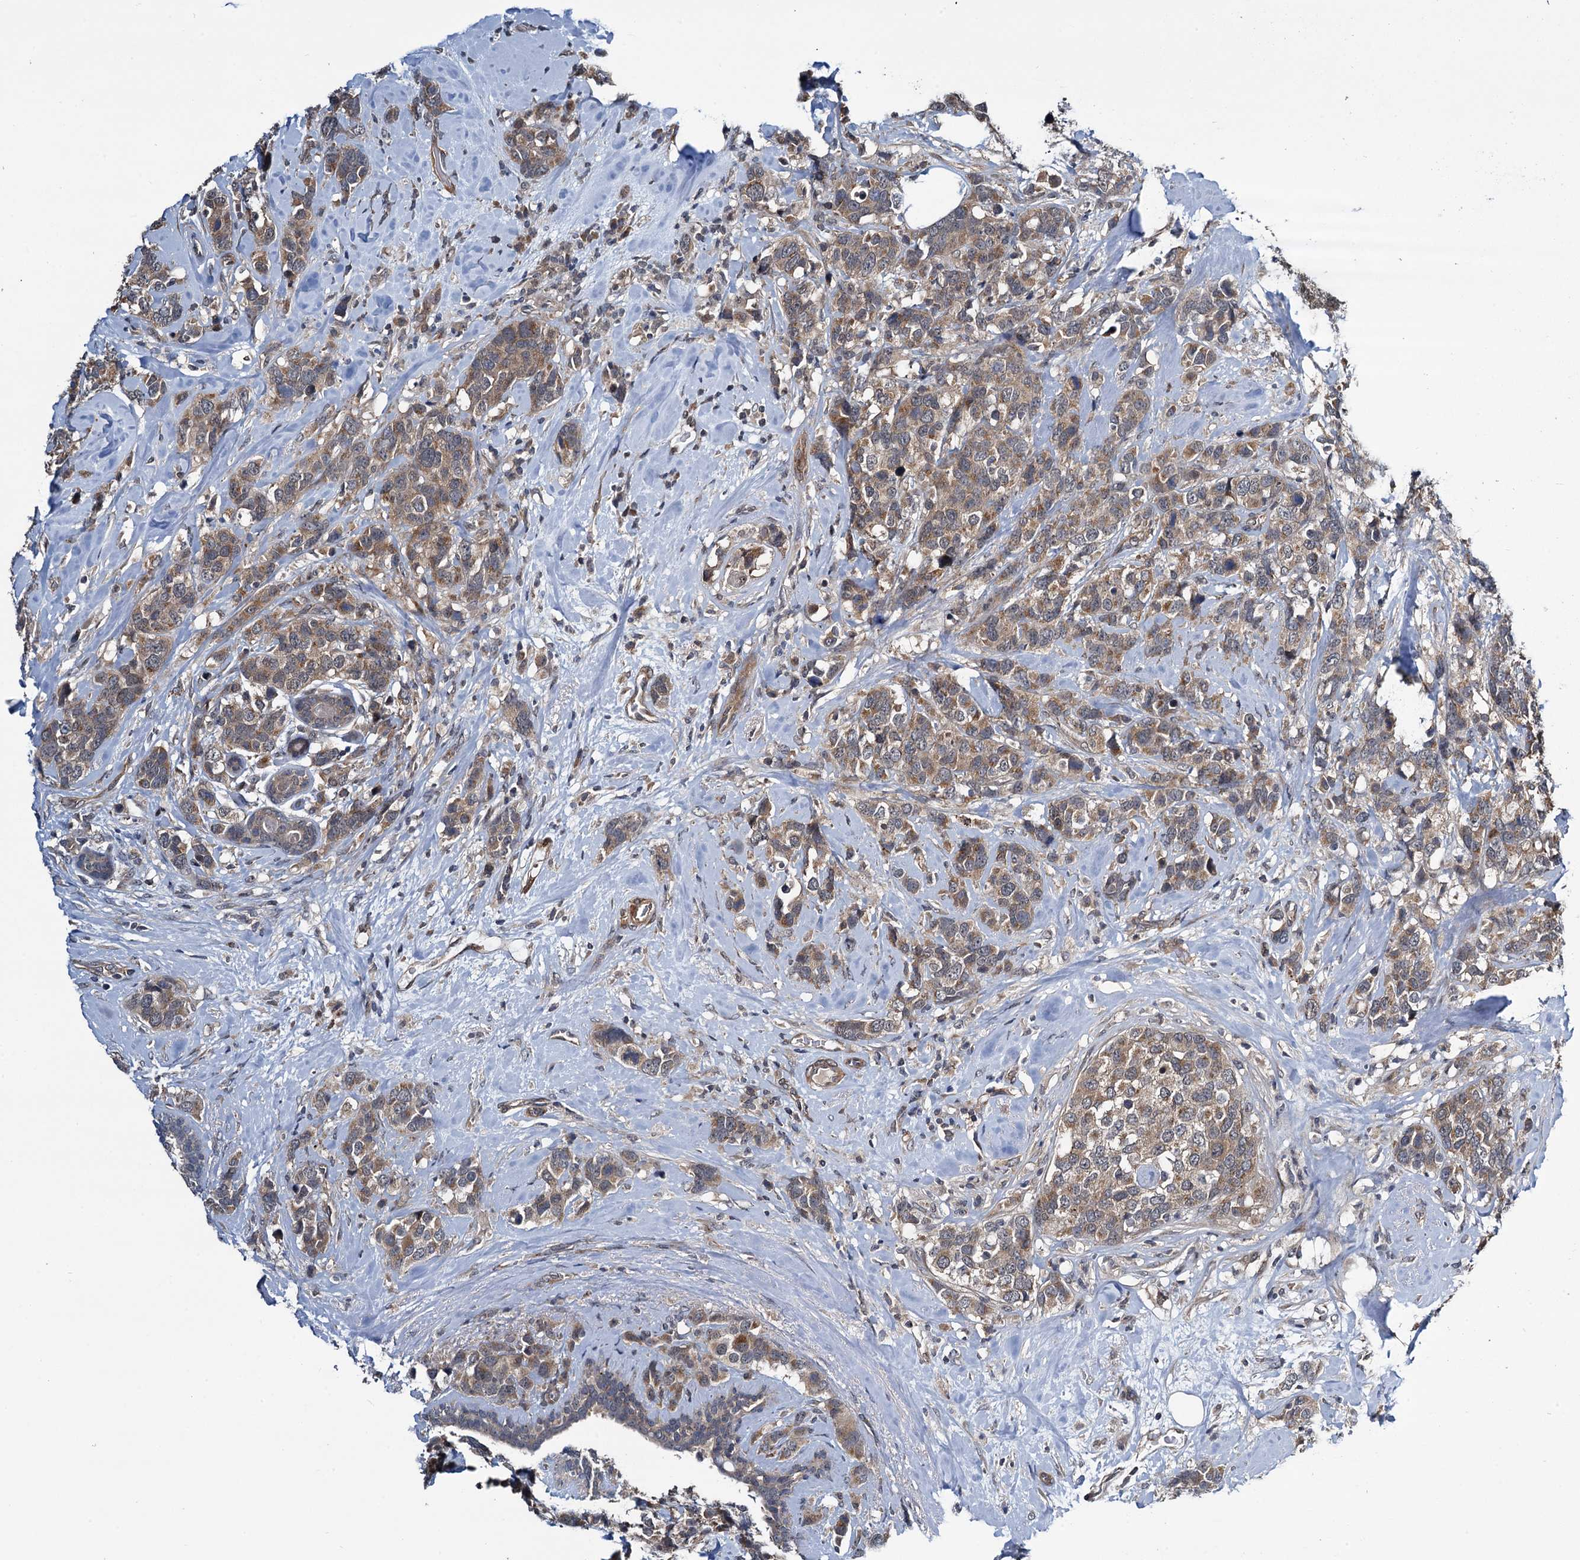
{"staining": {"intensity": "moderate", "quantity": ">75%", "location": "cytoplasmic/membranous"}, "tissue": "breast cancer", "cell_type": "Tumor cells", "image_type": "cancer", "snomed": [{"axis": "morphology", "description": "Lobular carcinoma"}, {"axis": "topography", "description": "Breast"}], "caption": "Human breast cancer stained with a brown dye exhibits moderate cytoplasmic/membranous positive expression in approximately >75% of tumor cells.", "gene": "ARHGAP42", "patient": {"sex": "female", "age": 59}}